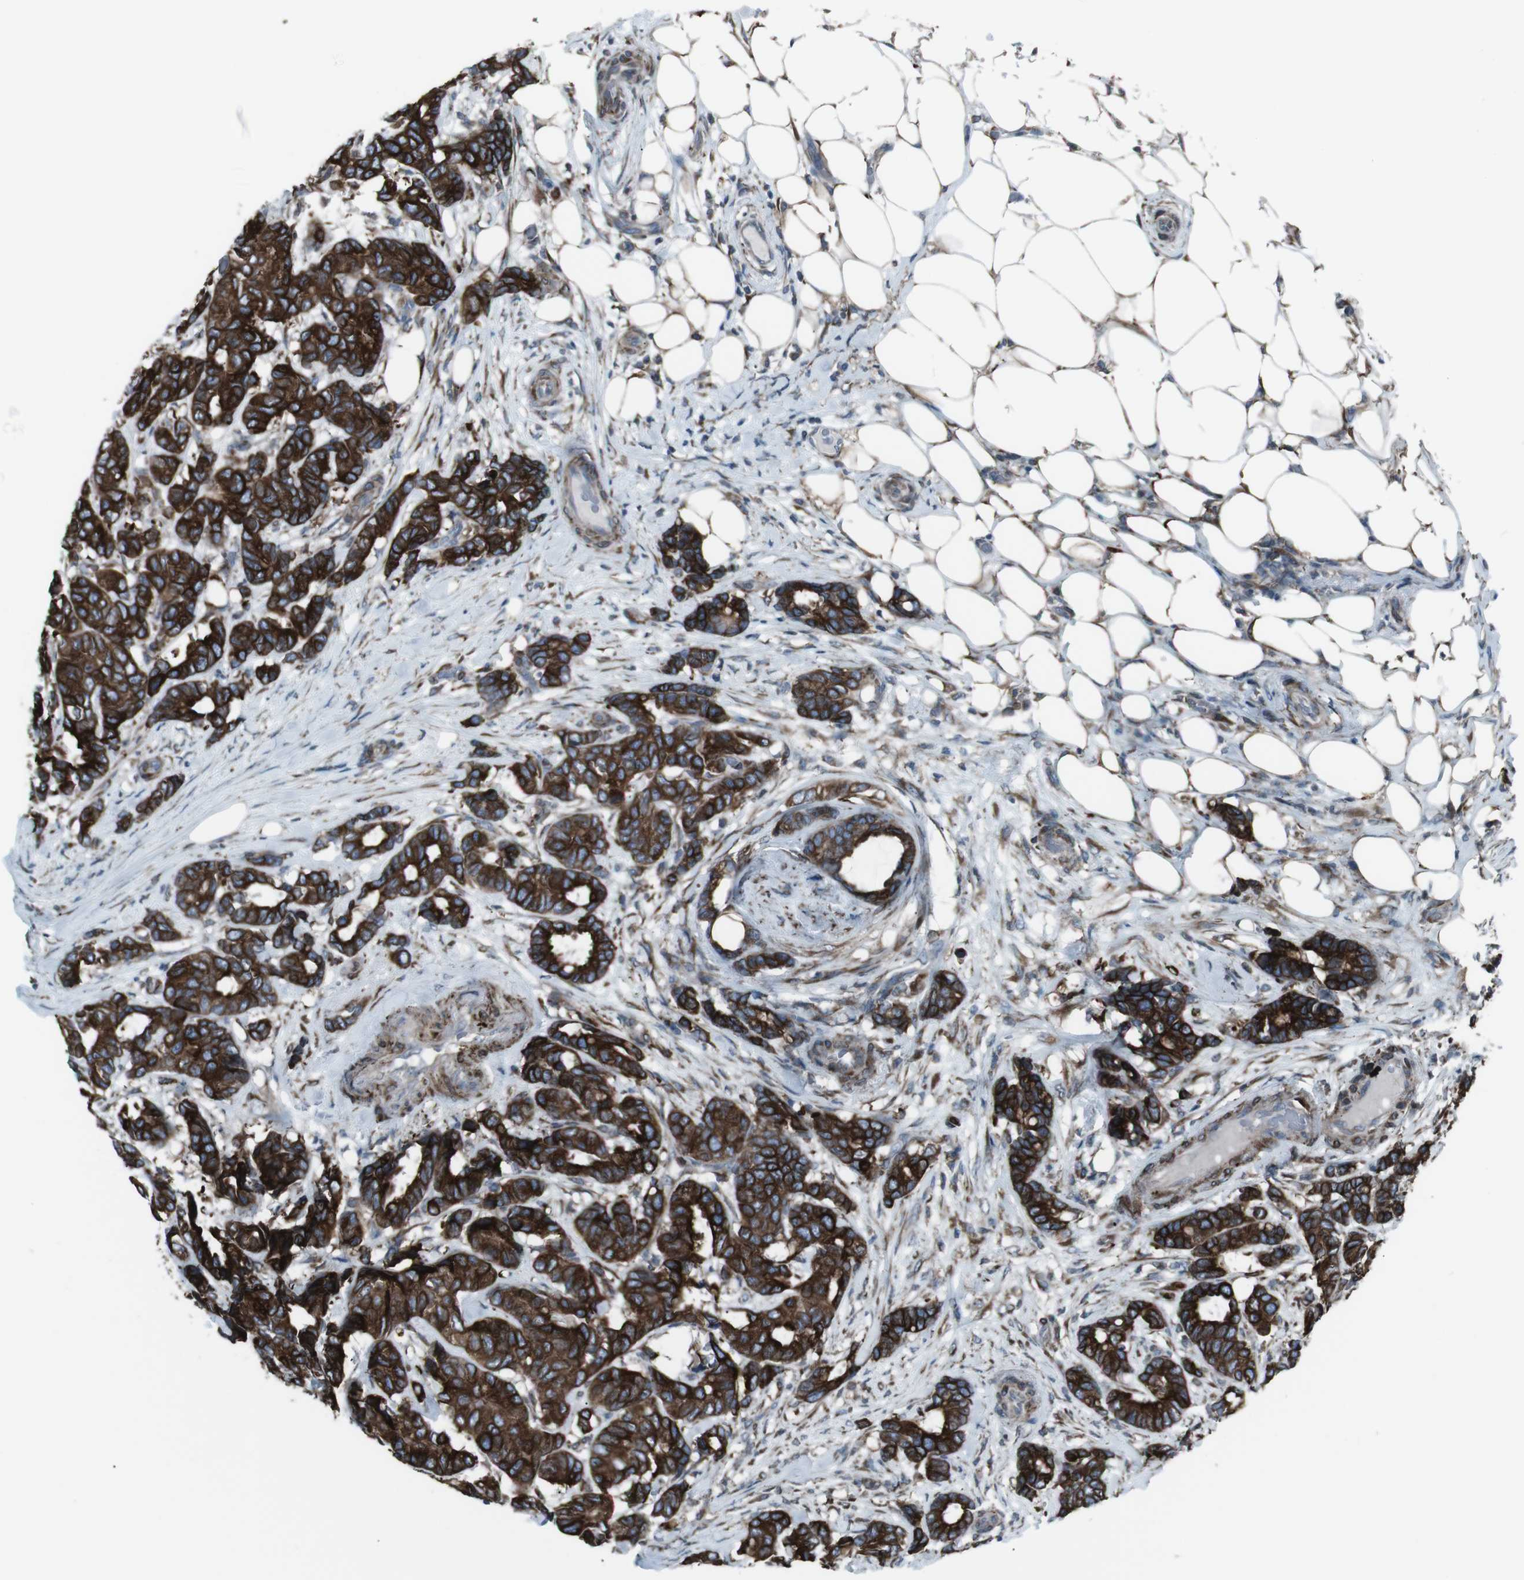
{"staining": {"intensity": "strong", "quantity": ">75%", "location": "cytoplasmic/membranous"}, "tissue": "breast cancer", "cell_type": "Tumor cells", "image_type": "cancer", "snomed": [{"axis": "morphology", "description": "Duct carcinoma"}, {"axis": "topography", "description": "Breast"}], "caption": "The histopathology image exhibits immunohistochemical staining of breast invasive ductal carcinoma. There is strong cytoplasmic/membranous expression is identified in about >75% of tumor cells. (brown staining indicates protein expression, while blue staining denotes nuclei).", "gene": "LNPK", "patient": {"sex": "female", "age": 87}}